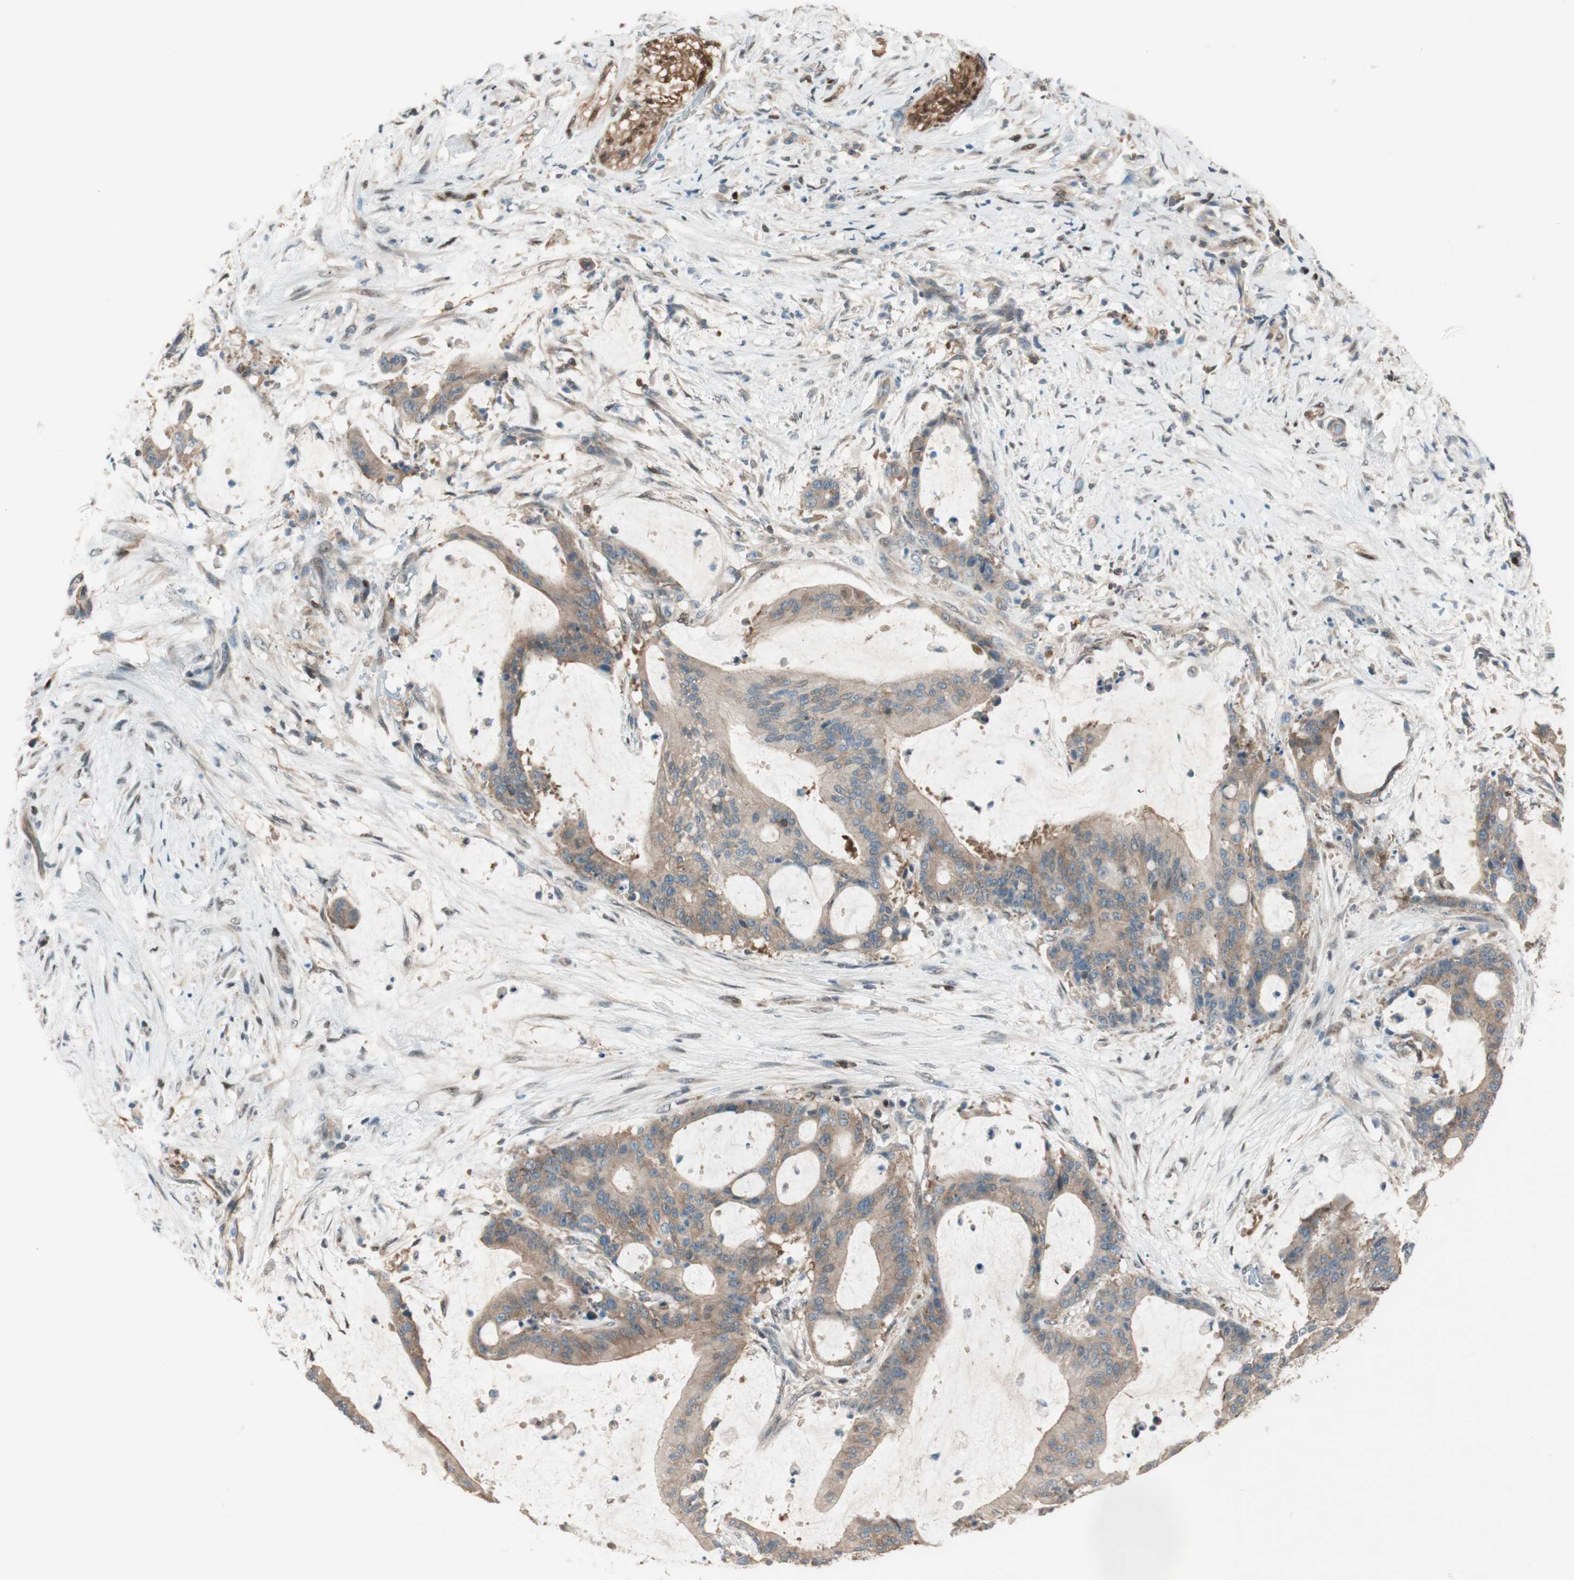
{"staining": {"intensity": "moderate", "quantity": ">75%", "location": "cytoplasmic/membranous"}, "tissue": "liver cancer", "cell_type": "Tumor cells", "image_type": "cancer", "snomed": [{"axis": "morphology", "description": "Cholangiocarcinoma"}, {"axis": "topography", "description": "Liver"}], "caption": "This photomicrograph reveals liver cholangiocarcinoma stained with immunohistochemistry (IHC) to label a protein in brown. The cytoplasmic/membranous of tumor cells show moderate positivity for the protein. Nuclei are counter-stained blue.", "gene": "BIN1", "patient": {"sex": "female", "age": 73}}